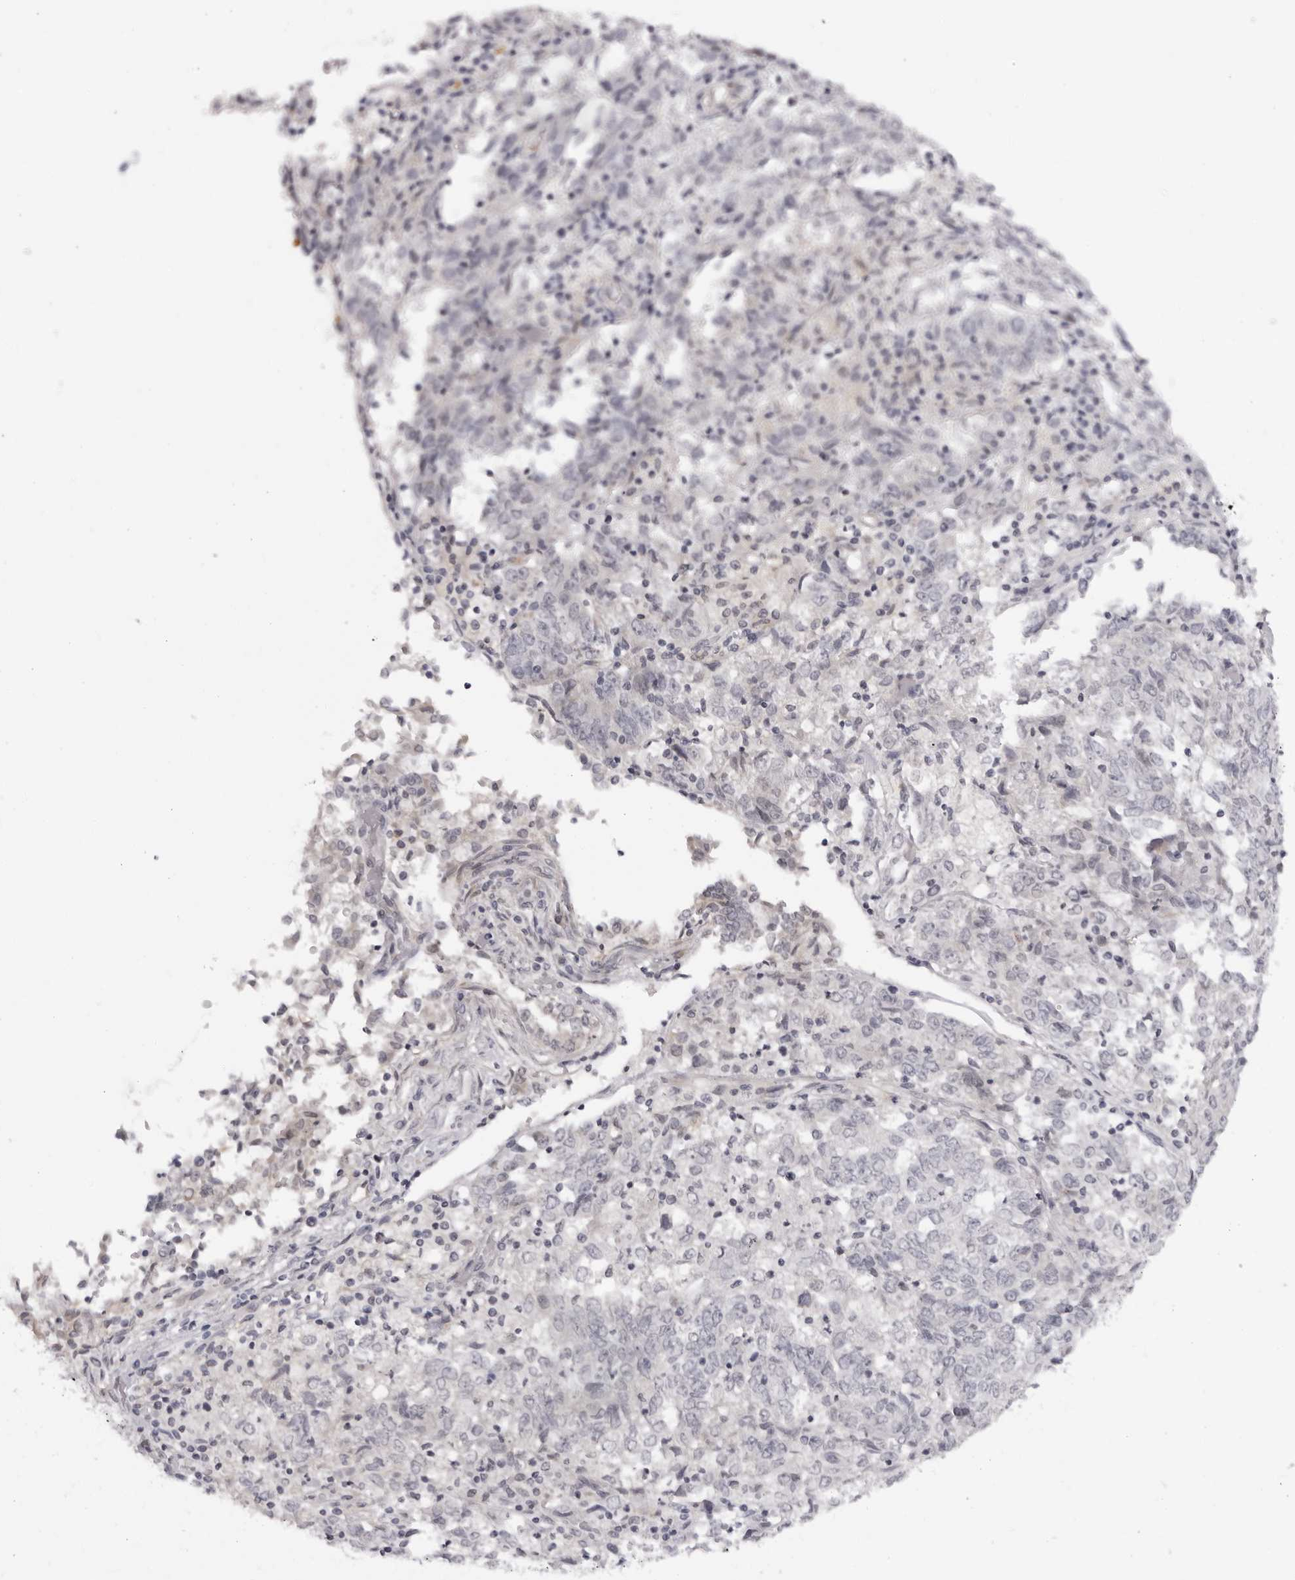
{"staining": {"intensity": "negative", "quantity": "none", "location": "none"}, "tissue": "endometrial cancer", "cell_type": "Tumor cells", "image_type": "cancer", "snomed": [{"axis": "morphology", "description": "Adenocarcinoma, NOS"}, {"axis": "topography", "description": "Endometrium"}], "caption": "IHC of human endometrial cancer (adenocarcinoma) exhibits no positivity in tumor cells.", "gene": "SUGCT", "patient": {"sex": "female", "age": 80}}